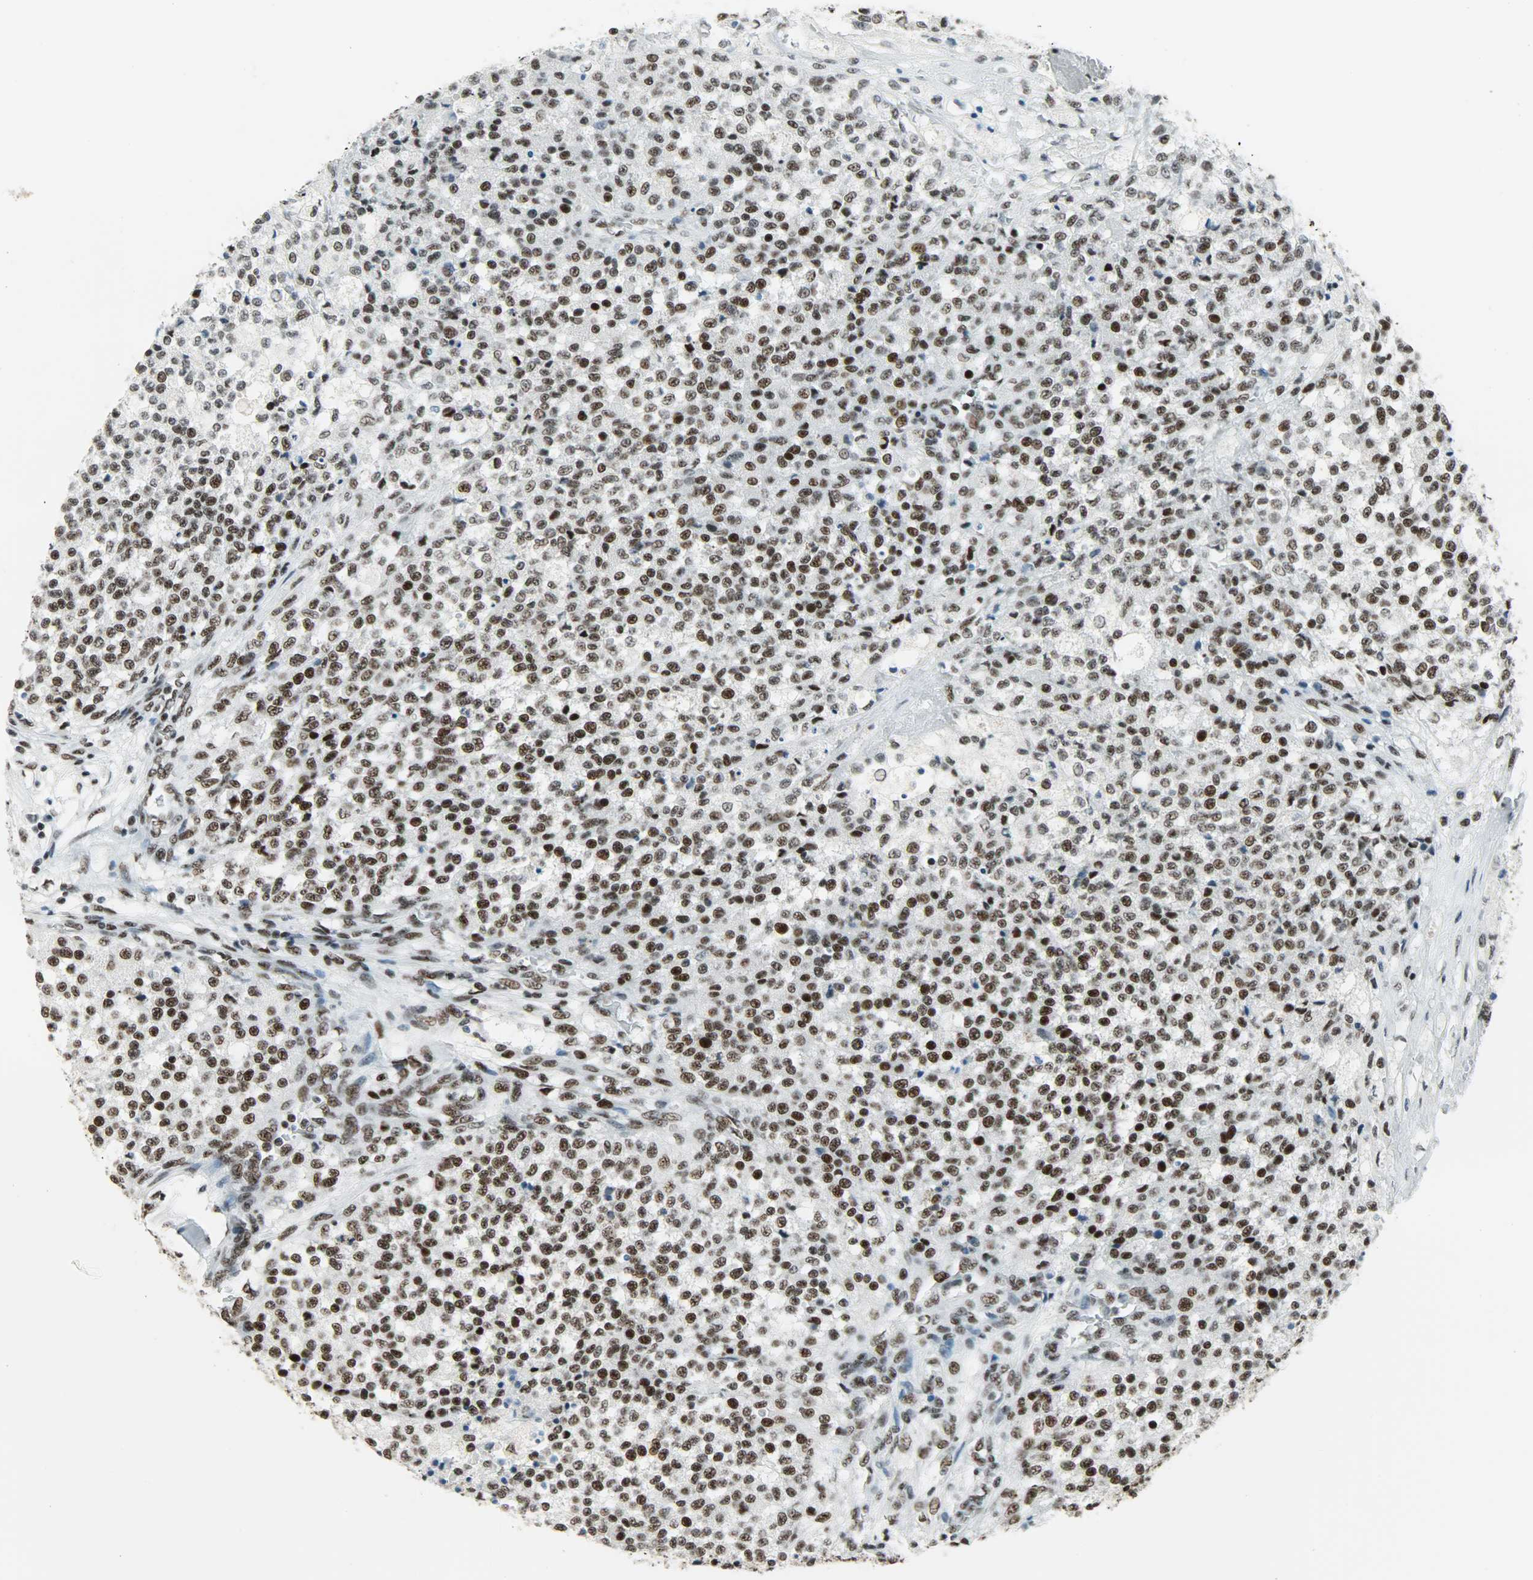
{"staining": {"intensity": "strong", "quantity": ">75%", "location": "nuclear"}, "tissue": "testis cancer", "cell_type": "Tumor cells", "image_type": "cancer", "snomed": [{"axis": "morphology", "description": "Seminoma, NOS"}, {"axis": "topography", "description": "Testis"}], "caption": "IHC image of neoplastic tissue: testis seminoma stained using IHC demonstrates high levels of strong protein expression localized specifically in the nuclear of tumor cells, appearing as a nuclear brown color.", "gene": "SNRPA", "patient": {"sex": "male", "age": 59}}